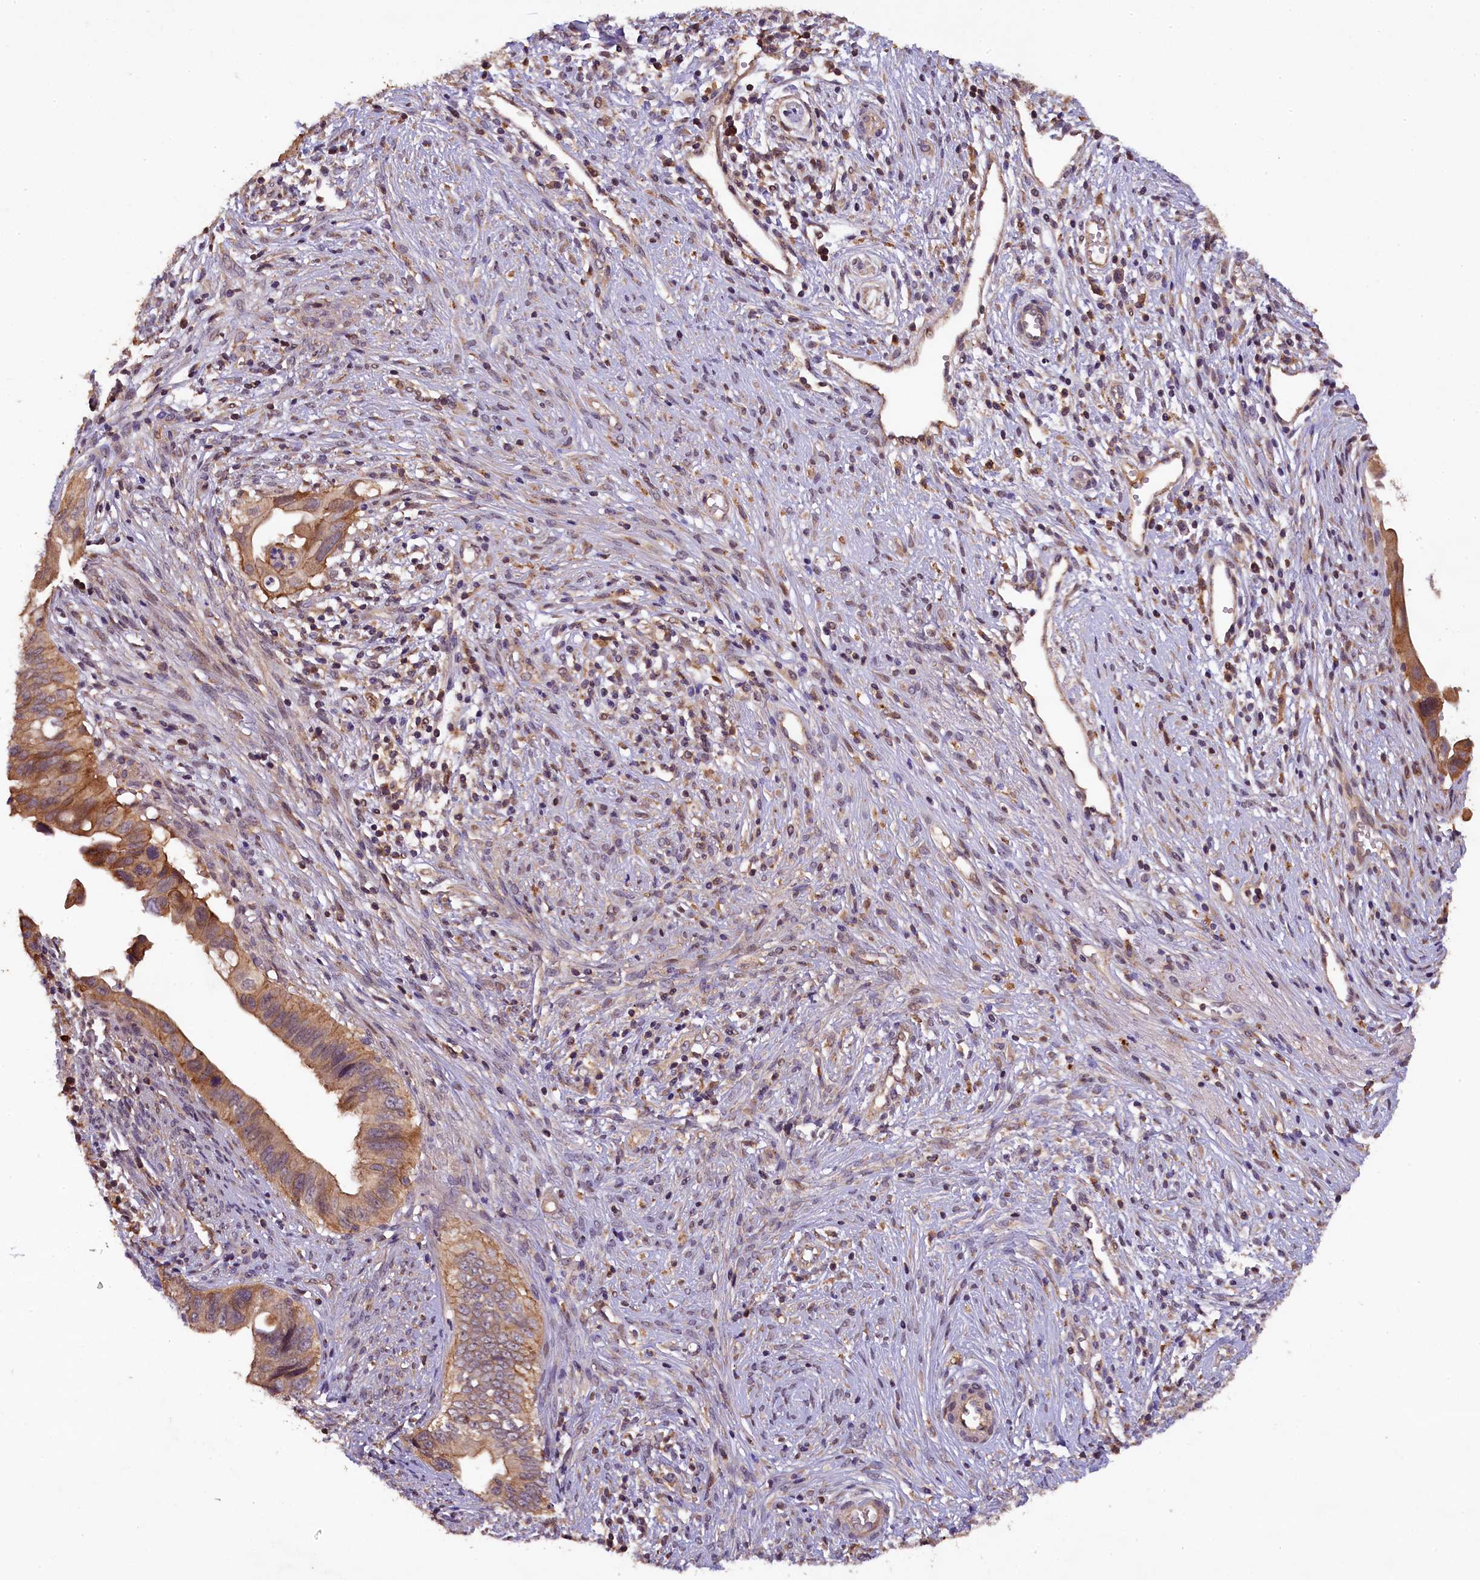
{"staining": {"intensity": "moderate", "quantity": "25%-75%", "location": "cytoplasmic/membranous"}, "tissue": "cervical cancer", "cell_type": "Tumor cells", "image_type": "cancer", "snomed": [{"axis": "morphology", "description": "Adenocarcinoma, NOS"}, {"axis": "topography", "description": "Cervix"}], "caption": "This photomicrograph demonstrates IHC staining of cervical adenocarcinoma, with medium moderate cytoplasmic/membranous staining in about 25%-75% of tumor cells.", "gene": "PLXNB1", "patient": {"sex": "female", "age": 42}}